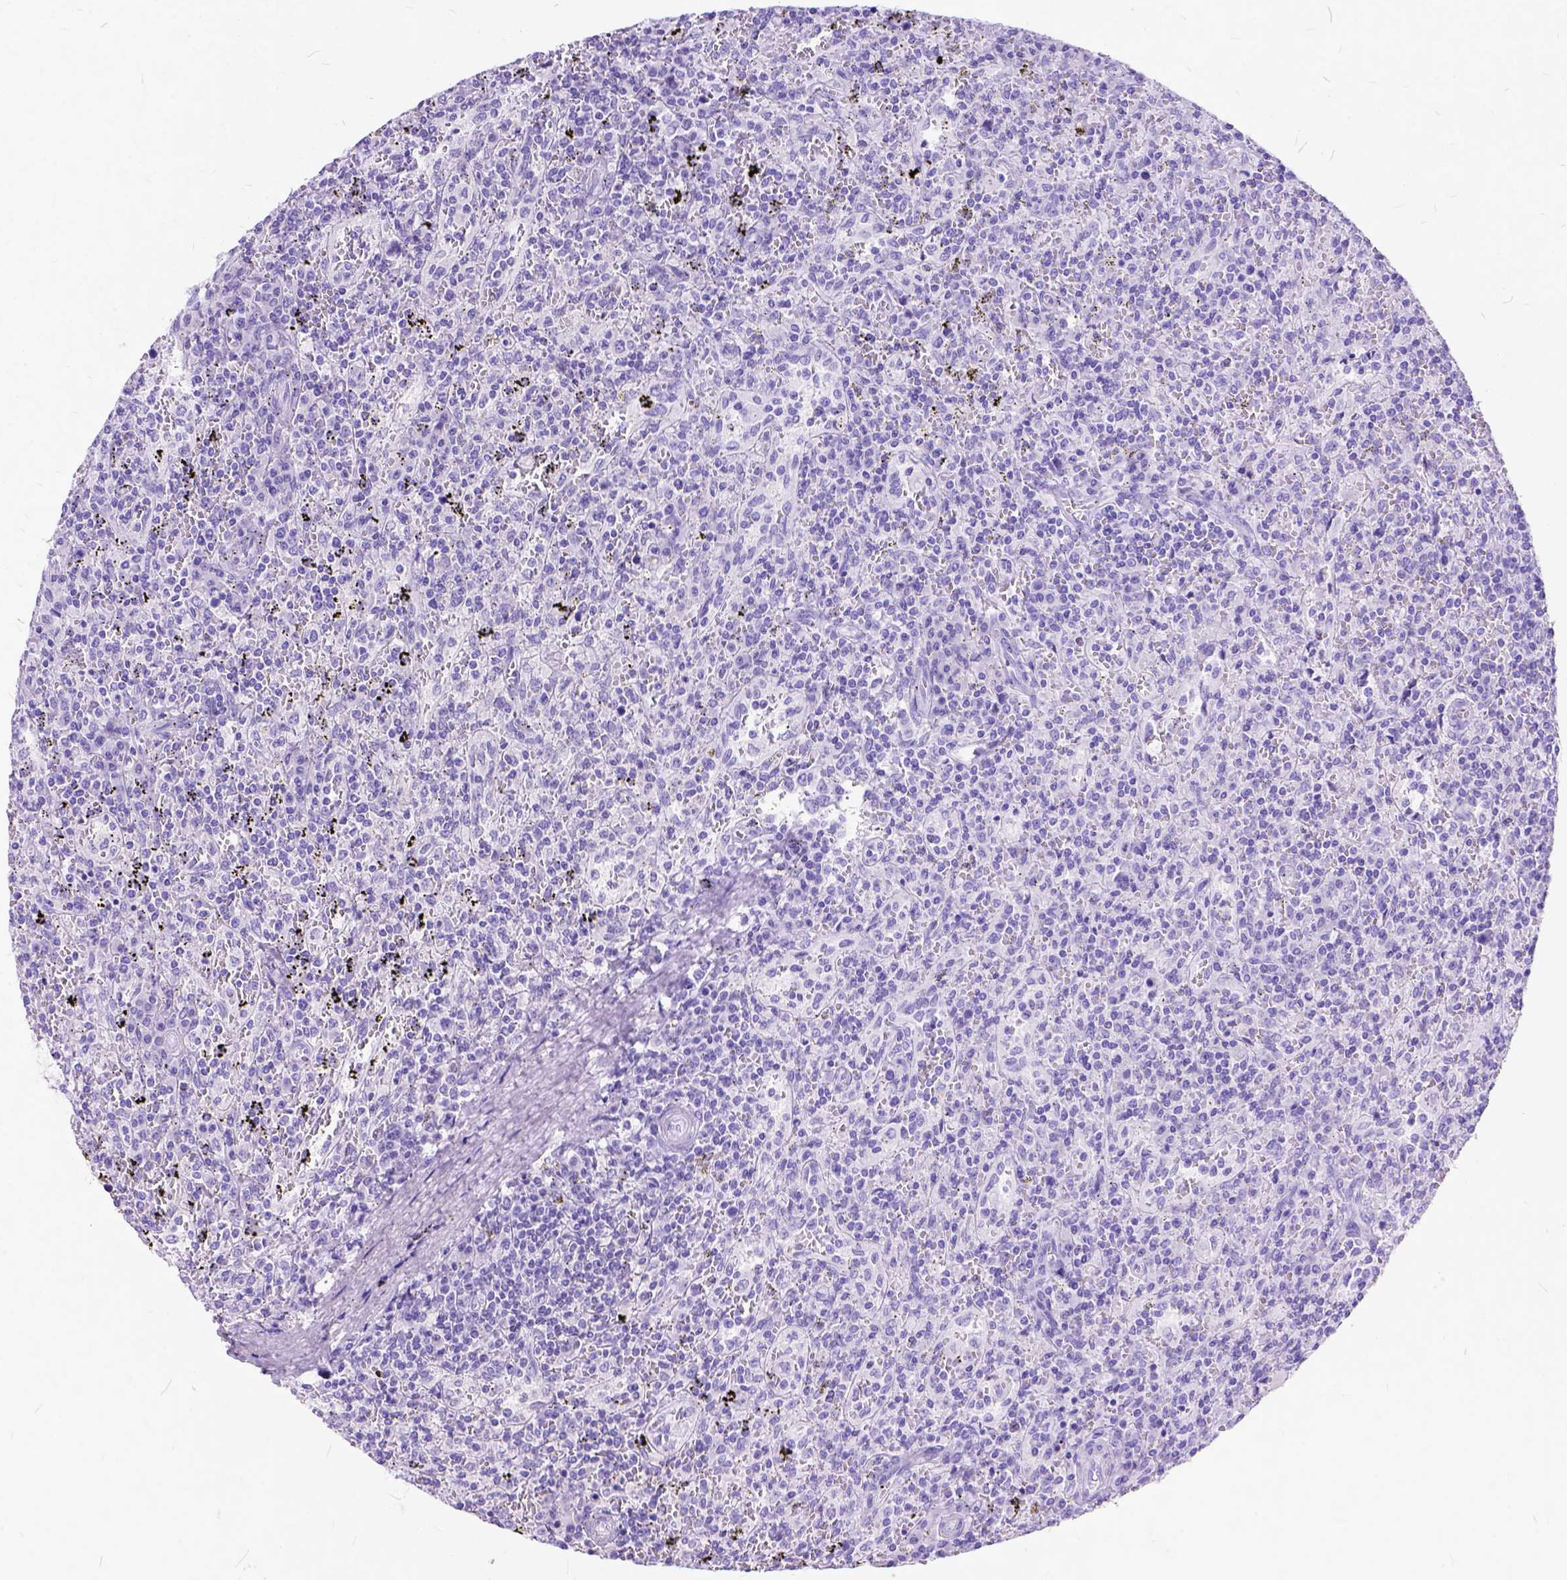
{"staining": {"intensity": "negative", "quantity": "none", "location": "none"}, "tissue": "lymphoma", "cell_type": "Tumor cells", "image_type": "cancer", "snomed": [{"axis": "morphology", "description": "Malignant lymphoma, non-Hodgkin's type, Low grade"}, {"axis": "topography", "description": "Spleen"}], "caption": "An immunohistochemistry (IHC) photomicrograph of low-grade malignant lymphoma, non-Hodgkin's type is shown. There is no staining in tumor cells of low-grade malignant lymphoma, non-Hodgkin's type.", "gene": "C1QTNF3", "patient": {"sex": "male", "age": 62}}